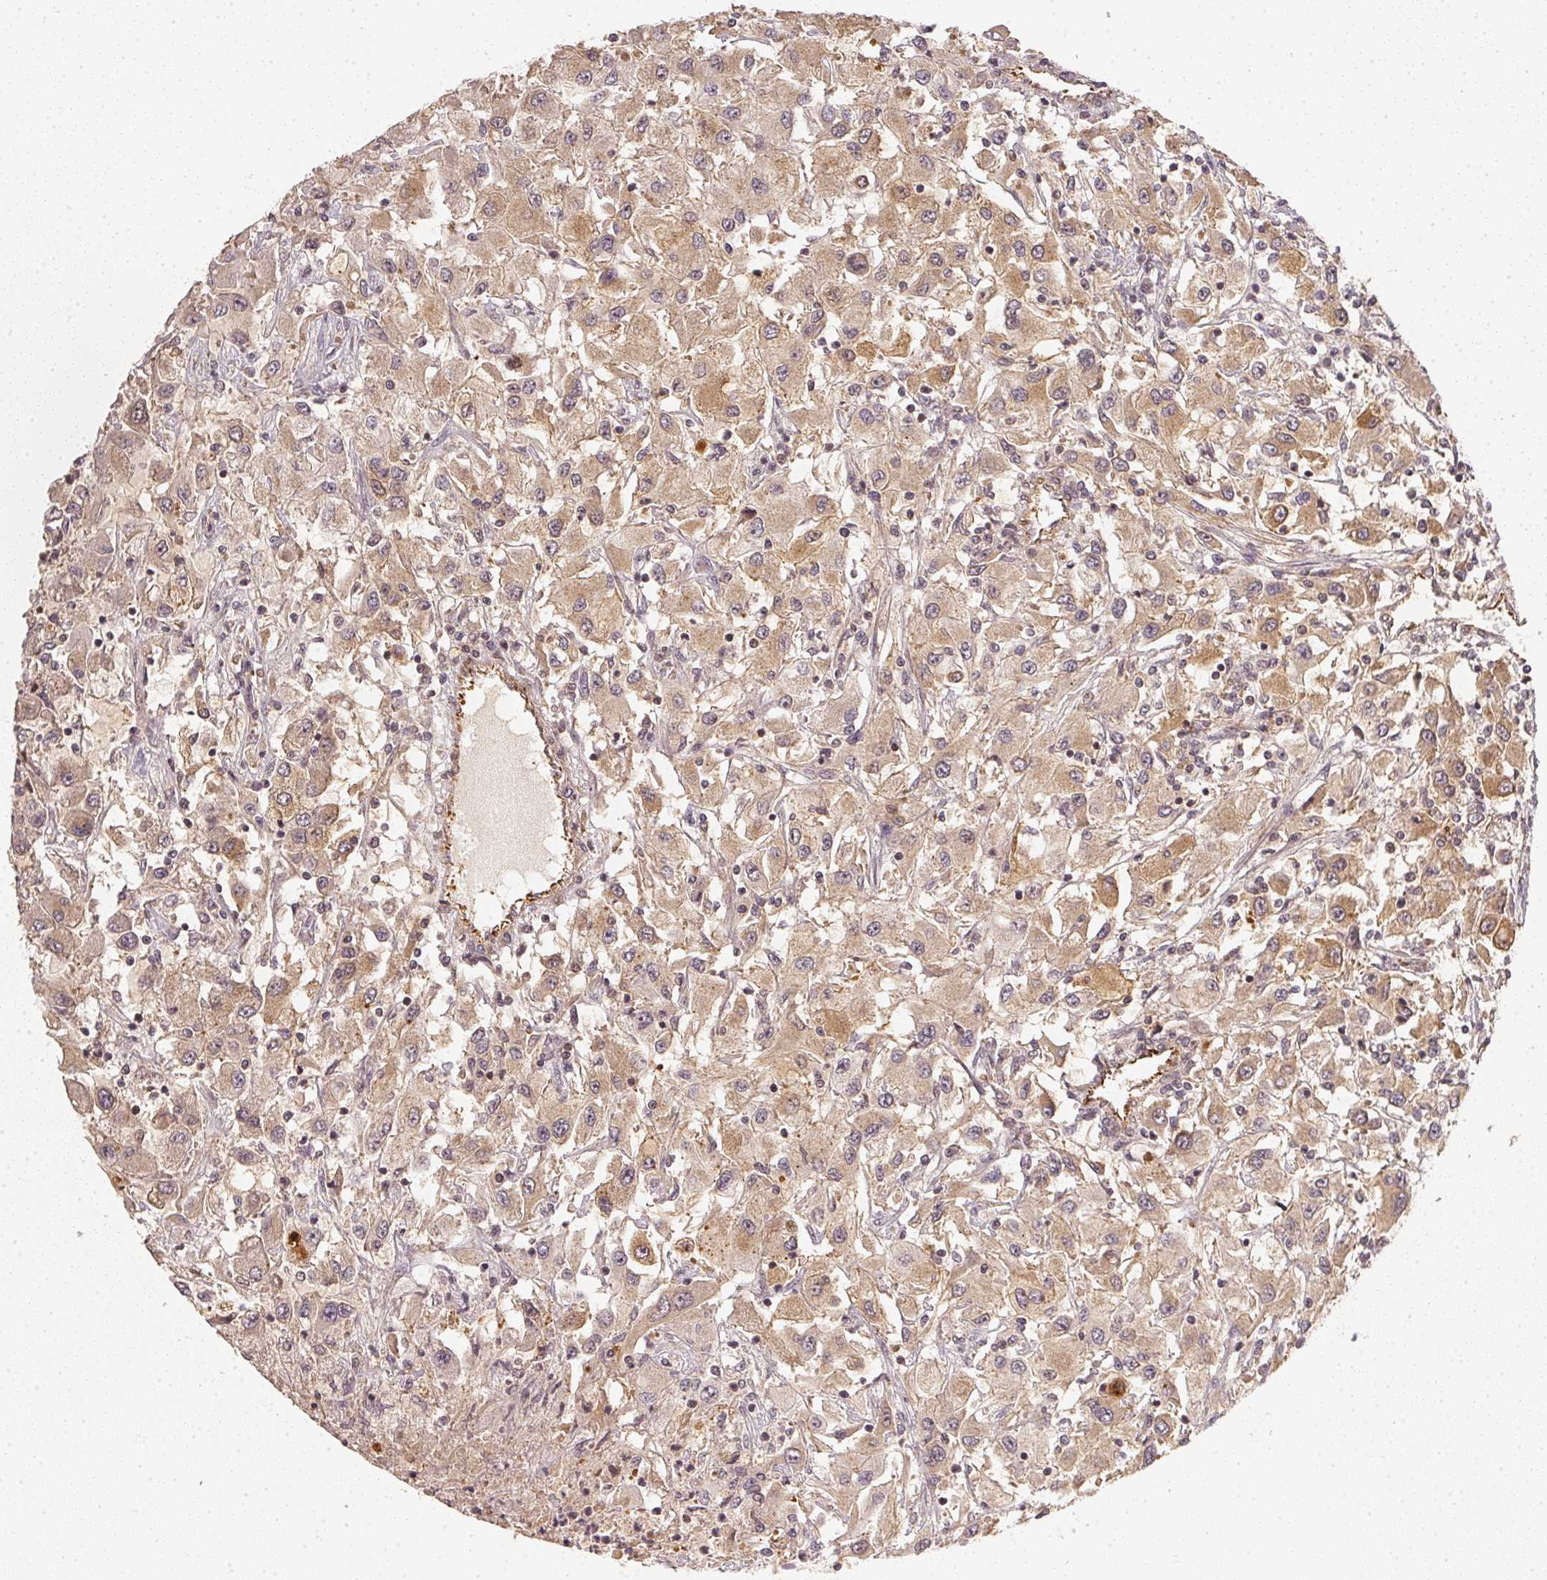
{"staining": {"intensity": "weak", "quantity": ">75%", "location": "cytoplasmic/membranous"}, "tissue": "renal cancer", "cell_type": "Tumor cells", "image_type": "cancer", "snomed": [{"axis": "morphology", "description": "Adenocarcinoma, NOS"}, {"axis": "topography", "description": "Kidney"}], "caption": "This histopathology image demonstrates immunohistochemistry (IHC) staining of renal cancer (adenocarcinoma), with low weak cytoplasmic/membranous staining in about >75% of tumor cells.", "gene": "SERPINE1", "patient": {"sex": "female", "age": 67}}